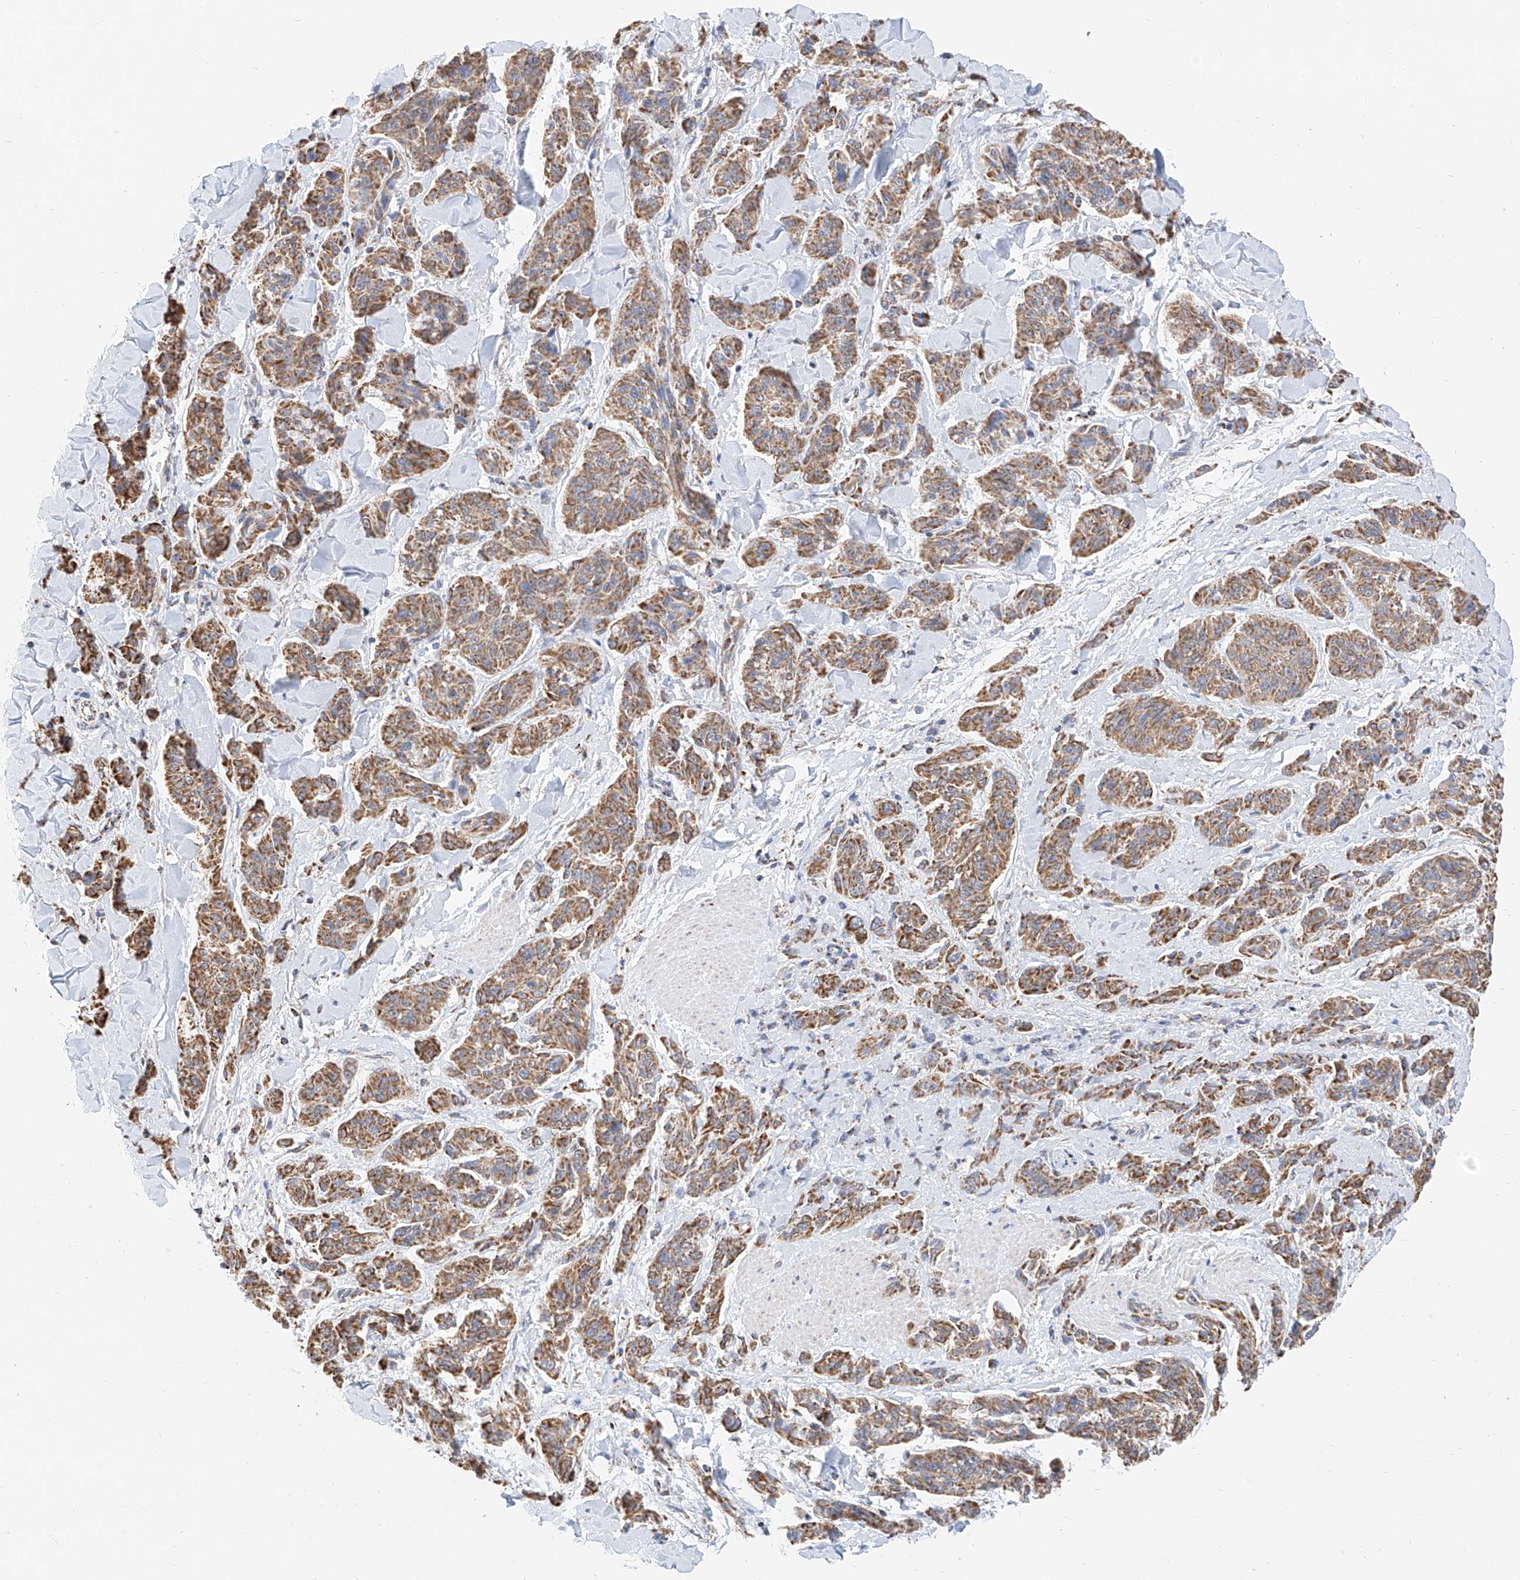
{"staining": {"intensity": "moderate", "quantity": ">75%", "location": "cytoplasmic/membranous"}, "tissue": "melanoma", "cell_type": "Tumor cells", "image_type": "cancer", "snomed": [{"axis": "morphology", "description": "Malignant melanoma, NOS"}, {"axis": "topography", "description": "Skin"}], "caption": "This micrograph displays IHC staining of human malignant melanoma, with medium moderate cytoplasmic/membranous positivity in about >75% of tumor cells.", "gene": "NALCN", "patient": {"sex": "male", "age": 53}}